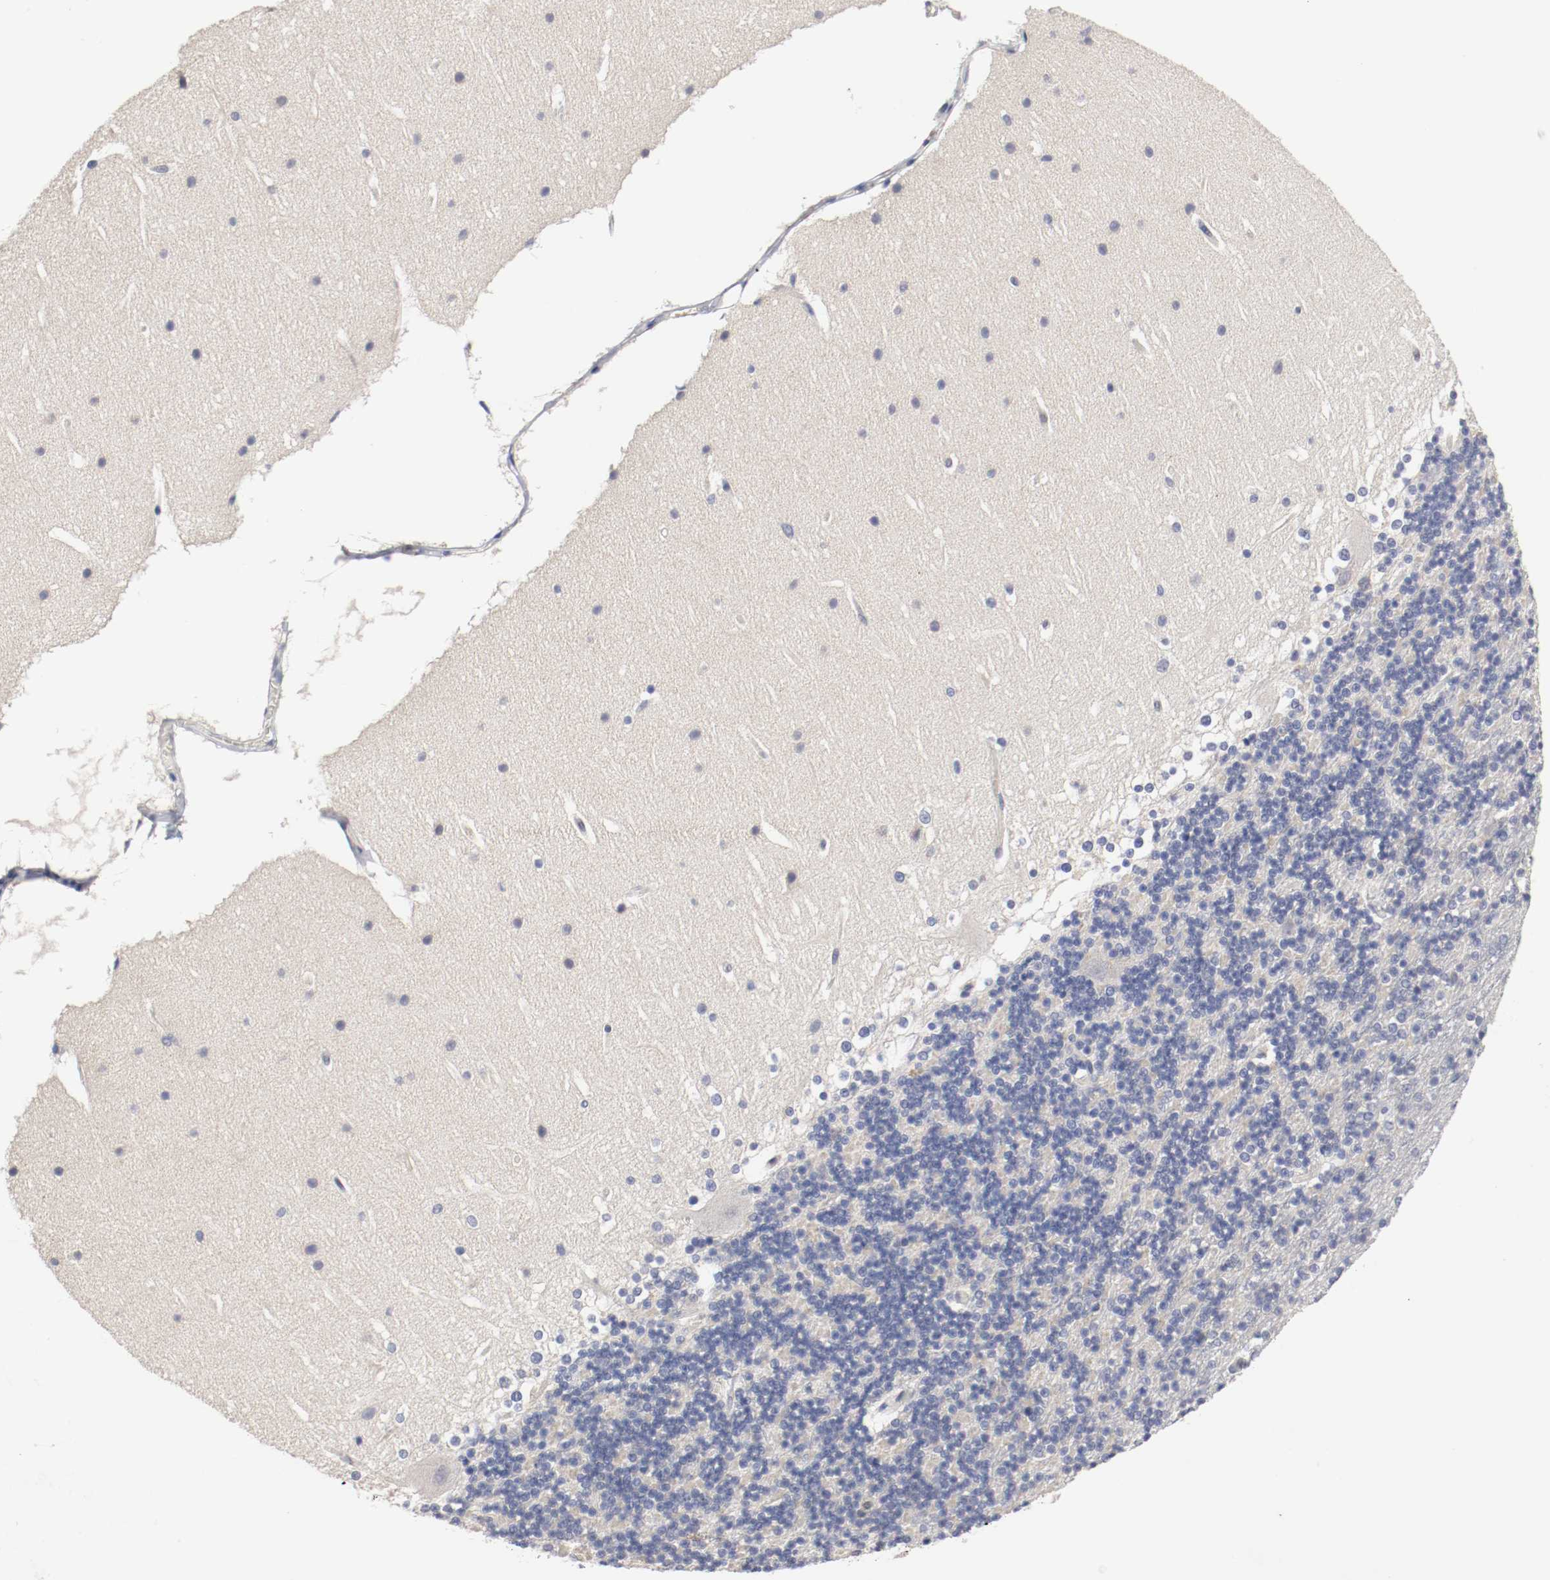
{"staining": {"intensity": "negative", "quantity": "none", "location": "none"}, "tissue": "cerebellum", "cell_type": "Cells in granular layer", "image_type": "normal", "snomed": [{"axis": "morphology", "description": "Normal tissue, NOS"}, {"axis": "topography", "description": "Cerebellum"}], "caption": "Photomicrograph shows no significant protein expression in cells in granular layer of benign cerebellum. Nuclei are stained in blue.", "gene": "FOSL2", "patient": {"sex": "female", "age": 19}}